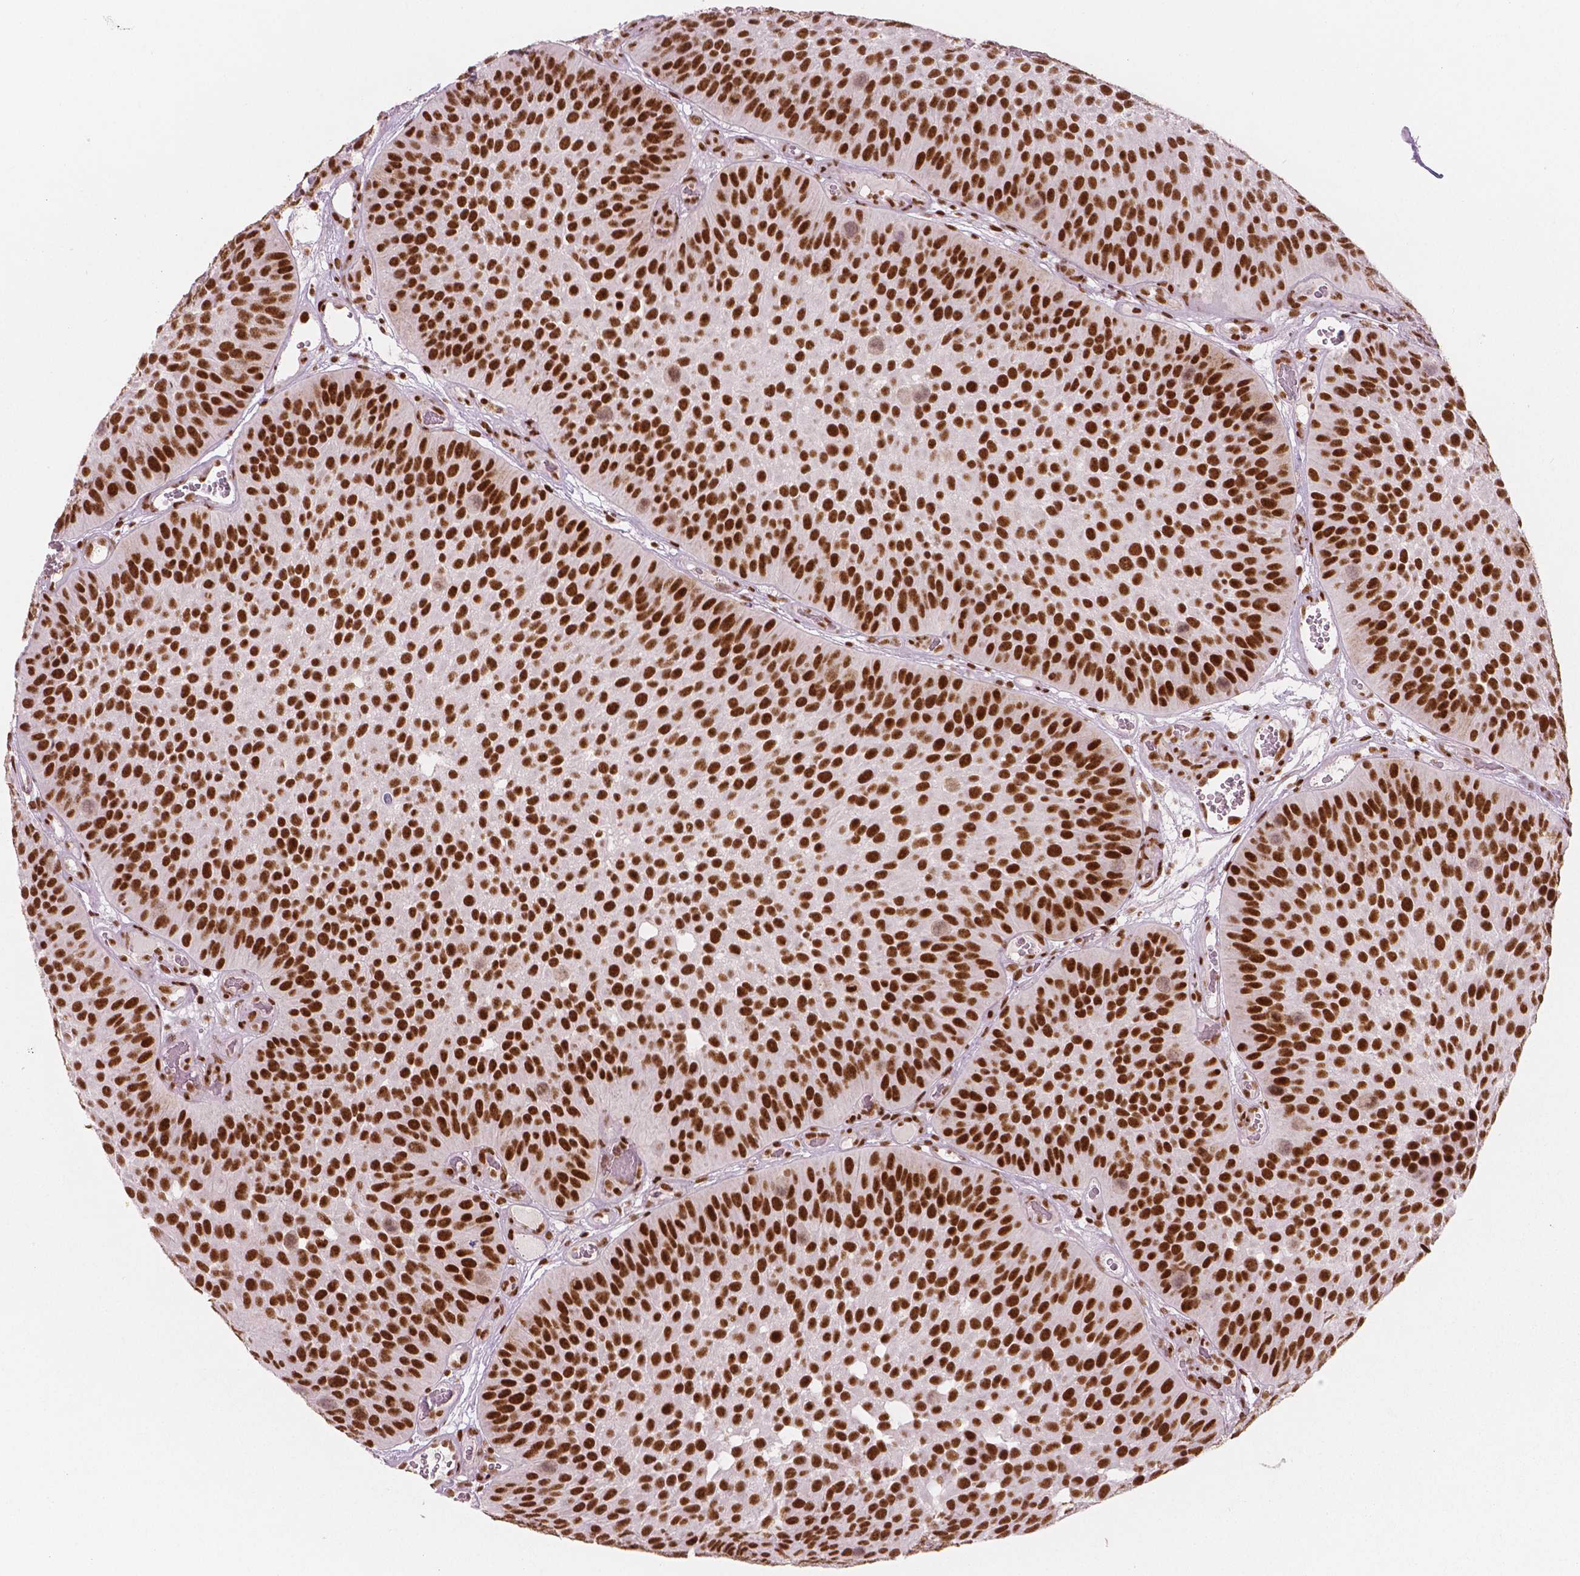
{"staining": {"intensity": "strong", "quantity": ">75%", "location": "nuclear"}, "tissue": "urothelial cancer", "cell_type": "Tumor cells", "image_type": "cancer", "snomed": [{"axis": "morphology", "description": "Urothelial carcinoma, Low grade"}, {"axis": "topography", "description": "Urinary bladder"}], "caption": "Tumor cells reveal high levels of strong nuclear positivity in about >75% of cells in human urothelial cancer.", "gene": "BRD4", "patient": {"sex": "male", "age": 76}}